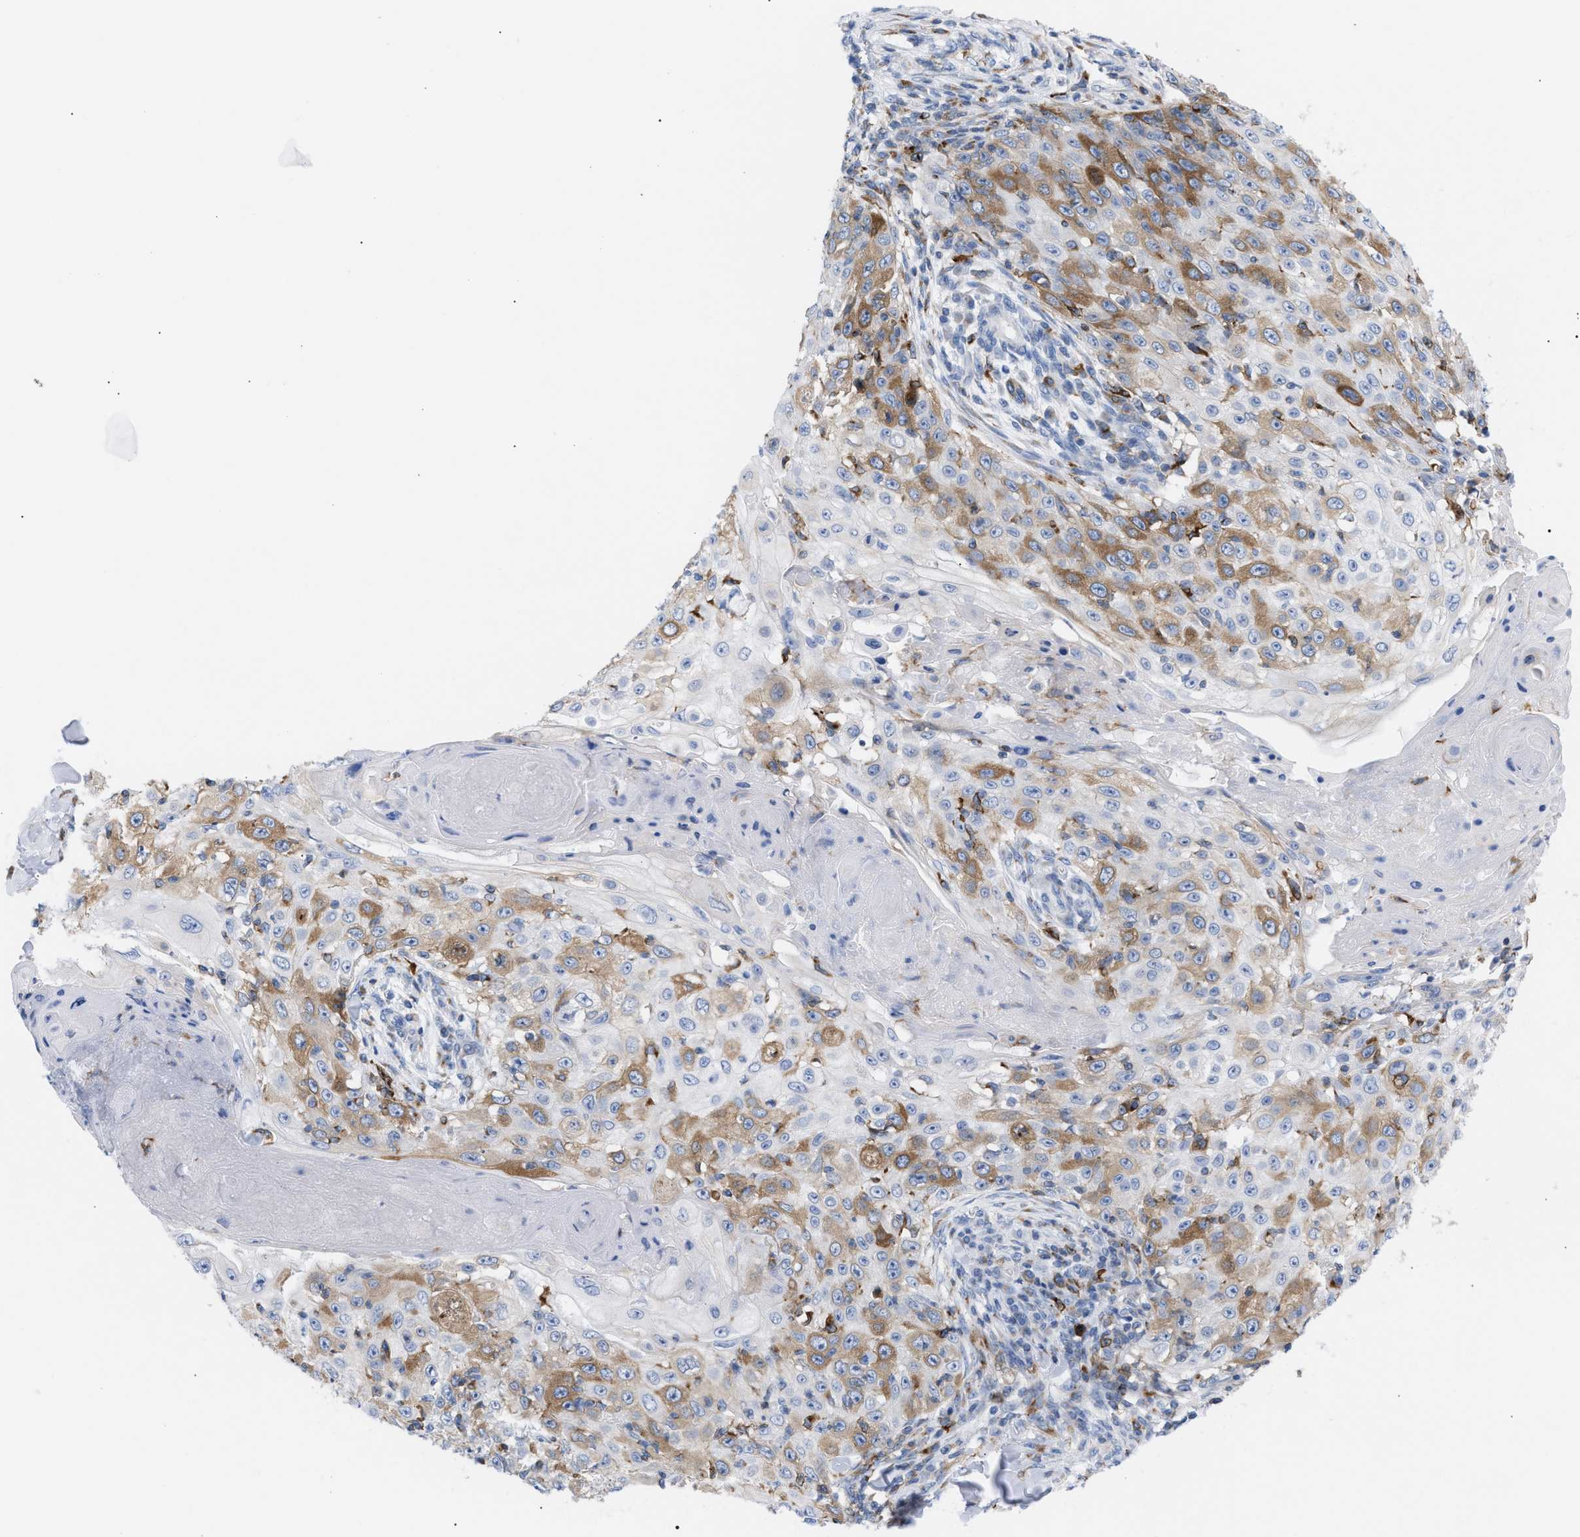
{"staining": {"intensity": "moderate", "quantity": "25%-75%", "location": "cytoplasmic/membranous"}, "tissue": "skin cancer", "cell_type": "Tumor cells", "image_type": "cancer", "snomed": [{"axis": "morphology", "description": "Squamous cell carcinoma, NOS"}, {"axis": "topography", "description": "Skin"}], "caption": "Protein staining of skin squamous cell carcinoma tissue shows moderate cytoplasmic/membranous expression in approximately 25%-75% of tumor cells.", "gene": "TACC3", "patient": {"sex": "male", "age": 86}}